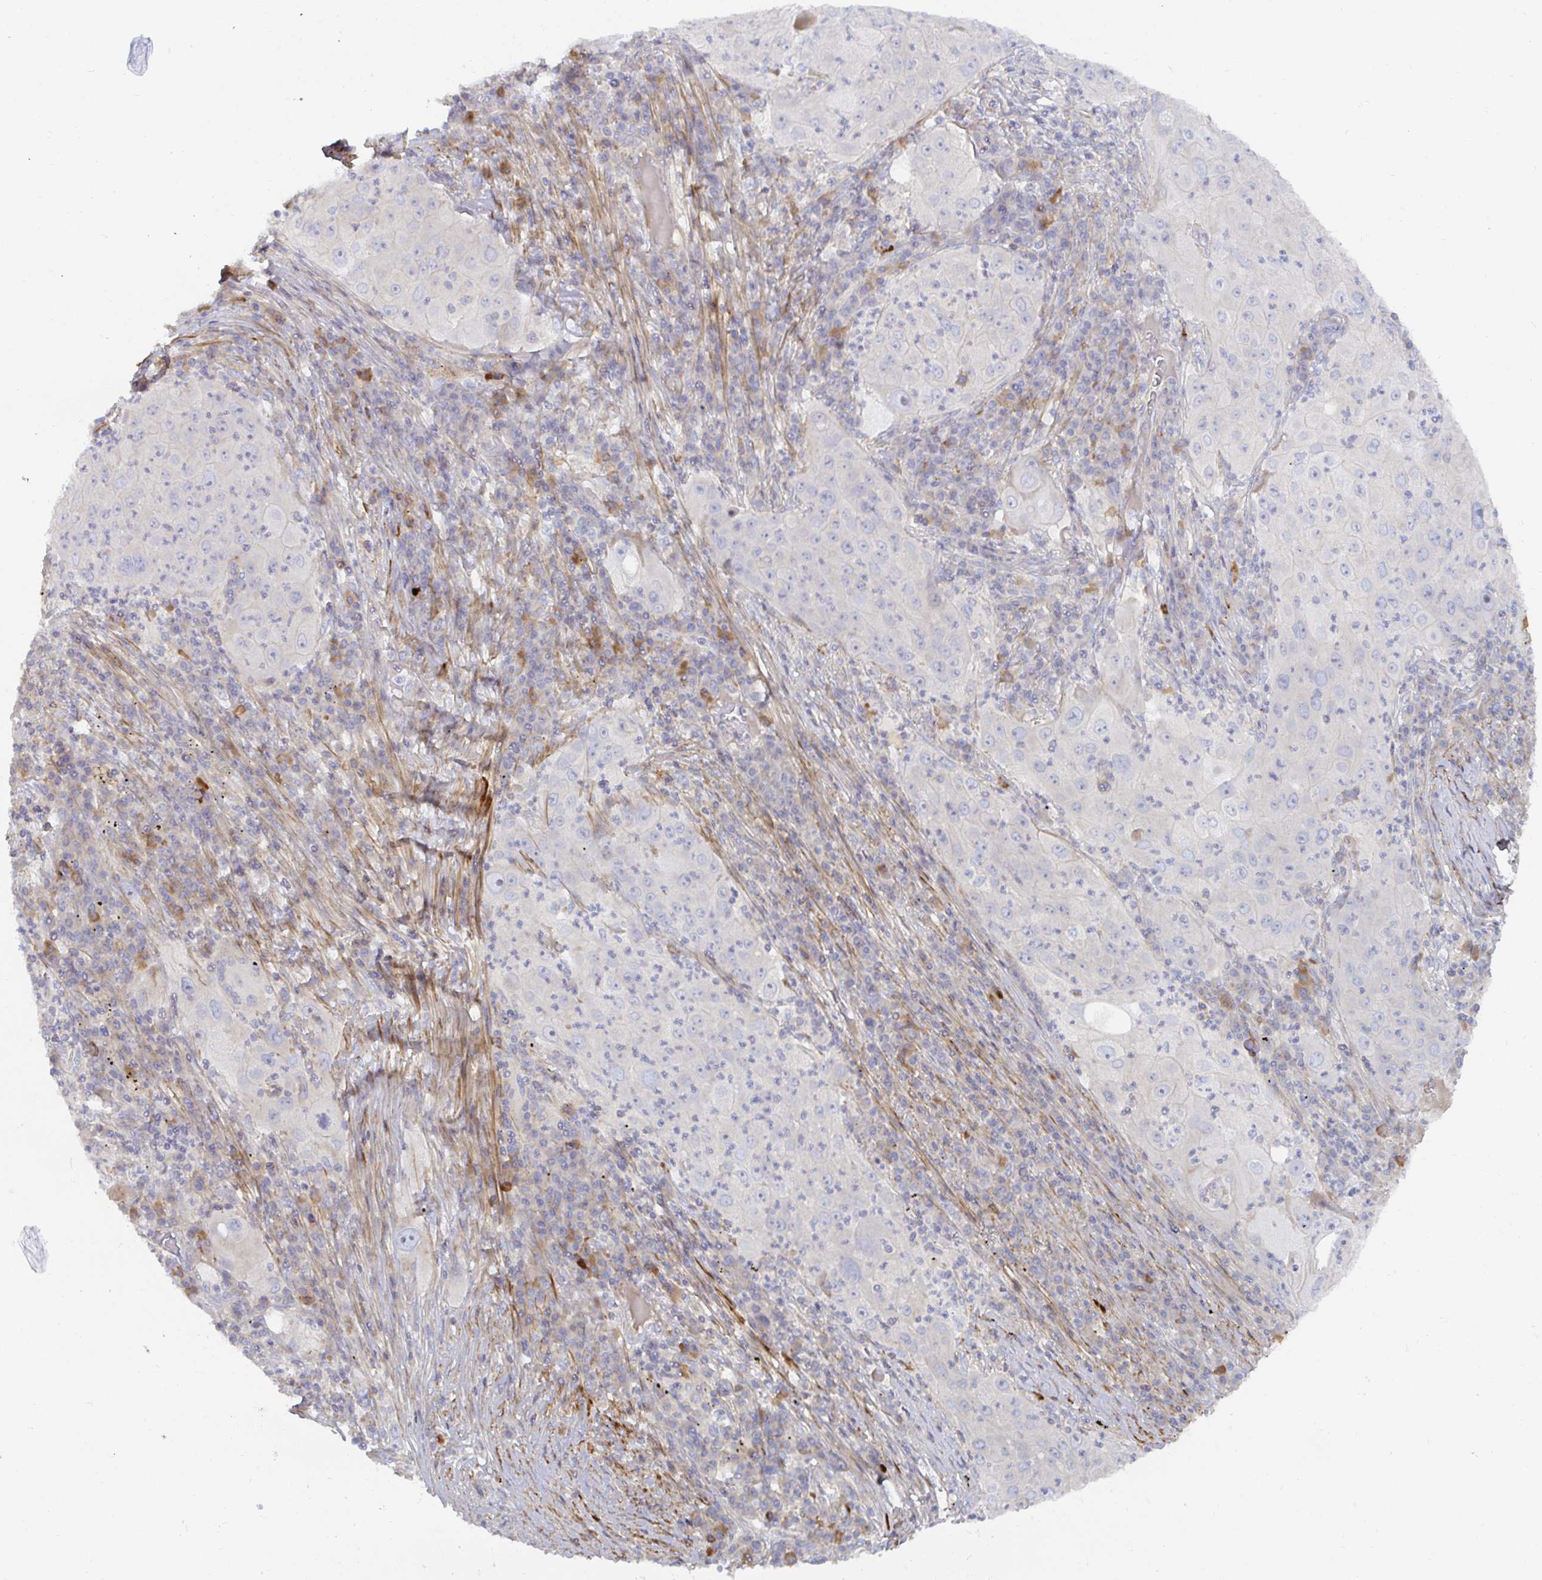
{"staining": {"intensity": "negative", "quantity": "none", "location": "none"}, "tissue": "lung cancer", "cell_type": "Tumor cells", "image_type": "cancer", "snomed": [{"axis": "morphology", "description": "Squamous cell carcinoma, NOS"}, {"axis": "topography", "description": "Lung"}], "caption": "Protein analysis of lung cancer demonstrates no significant staining in tumor cells. Brightfield microscopy of IHC stained with DAB (3,3'-diaminobenzidine) (brown) and hematoxylin (blue), captured at high magnification.", "gene": "SSH2", "patient": {"sex": "female", "age": 59}}